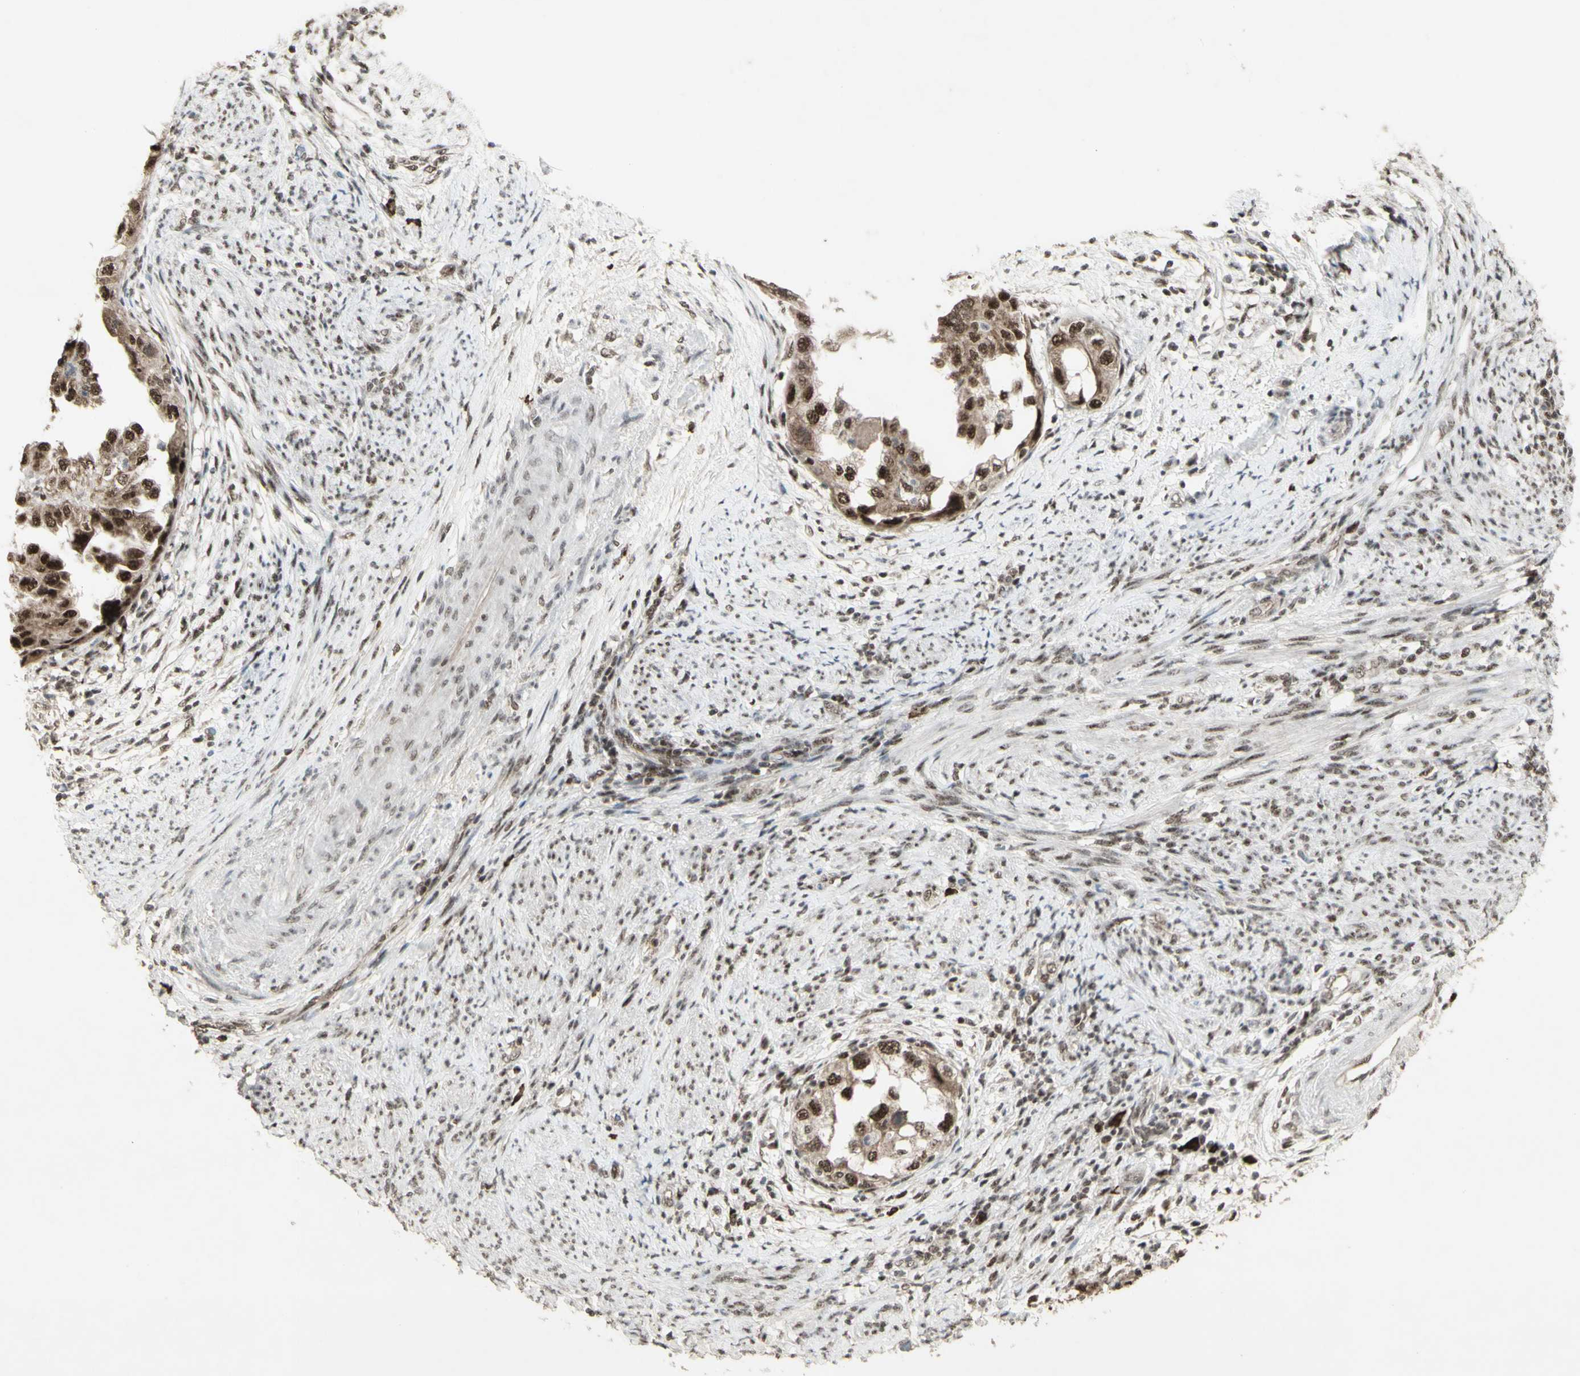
{"staining": {"intensity": "moderate", "quantity": ">75%", "location": "nuclear"}, "tissue": "endometrial cancer", "cell_type": "Tumor cells", "image_type": "cancer", "snomed": [{"axis": "morphology", "description": "Adenocarcinoma, NOS"}, {"axis": "topography", "description": "Endometrium"}], "caption": "IHC (DAB) staining of endometrial cancer exhibits moderate nuclear protein expression in approximately >75% of tumor cells.", "gene": "CCNT1", "patient": {"sex": "female", "age": 85}}